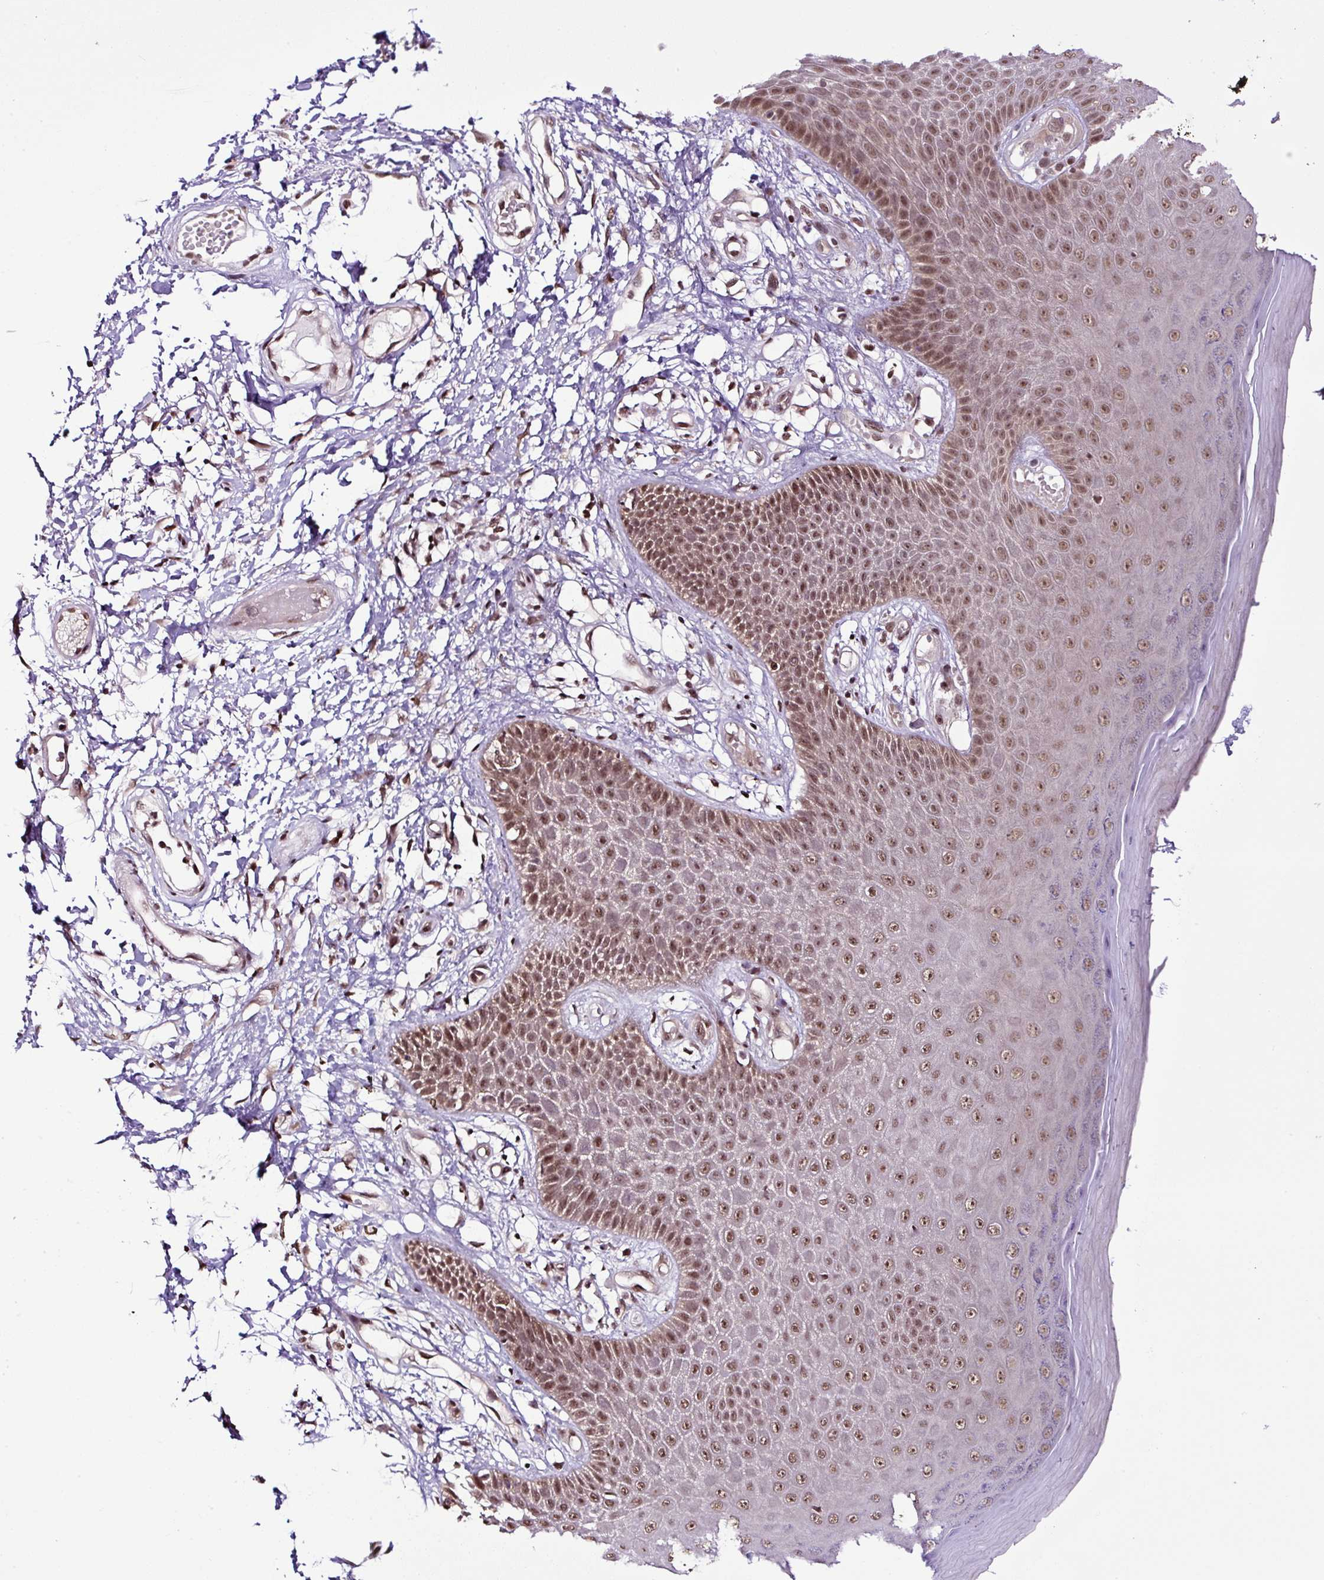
{"staining": {"intensity": "strong", "quantity": ">75%", "location": "nuclear"}, "tissue": "skin", "cell_type": "Epidermal cells", "image_type": "normal", "snomed": [{"axis": "morphology", "description": "Normal tissue, NOS"}, {"axis": "topography", "description": "Anal"}, {"axis": "topography", "description": "Peripheral nerve tissue"}], "caption": "Benign skin displays strong nuclear positivity in about >75% of epidermal cells The staining was performed using DAB, with brown indicating positive protein expression. Nuclei are stained blue with hematoxylin..", "gene": "SGTA", "patient": {"sex": "male", "age": 78}}